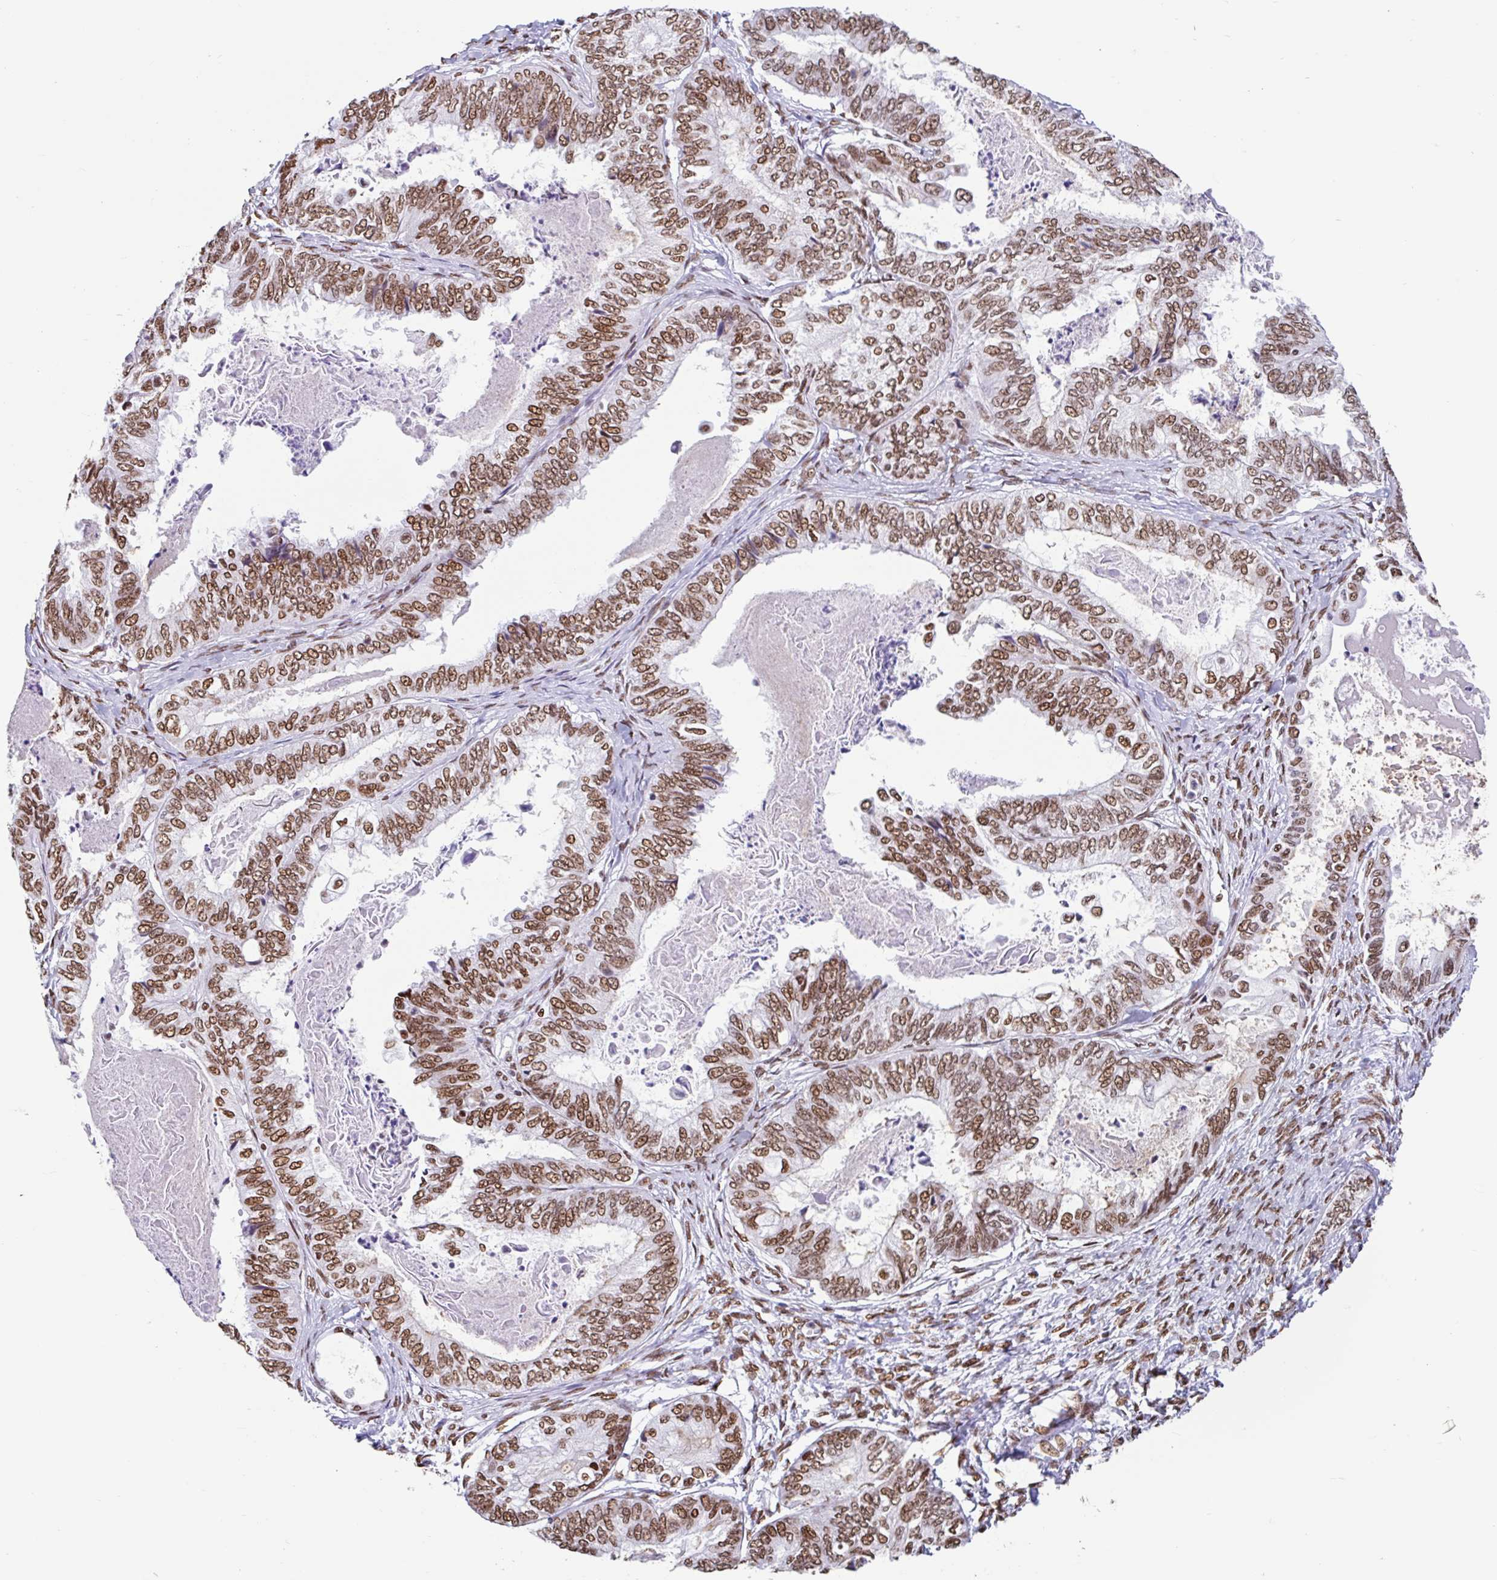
{"staining": {"intensity": "moderate", "quantity": ">75%", "location": "nuclear"}, "tissue": "ovarian cancer", "cell_type": "Tumor cells", "image_type": "cancer", "snomed": [{"axis": "morphology", "description": "Carcinoma, endometroid"}, {"axis": "topography", "description": "Ovary"}], "caption": "DAB immunohistochemical staining of human ovarian endometroid carcinoma displays moderate nuclear protein expression in approximately >75% of tumor cells. The protein is stained brown, and the nuclei are stained in blue (DAB IHC with brightfield microscopy, high magnification).", "gene": "KHDRBS1", "patient": {"sex": "female", "age": 70}}